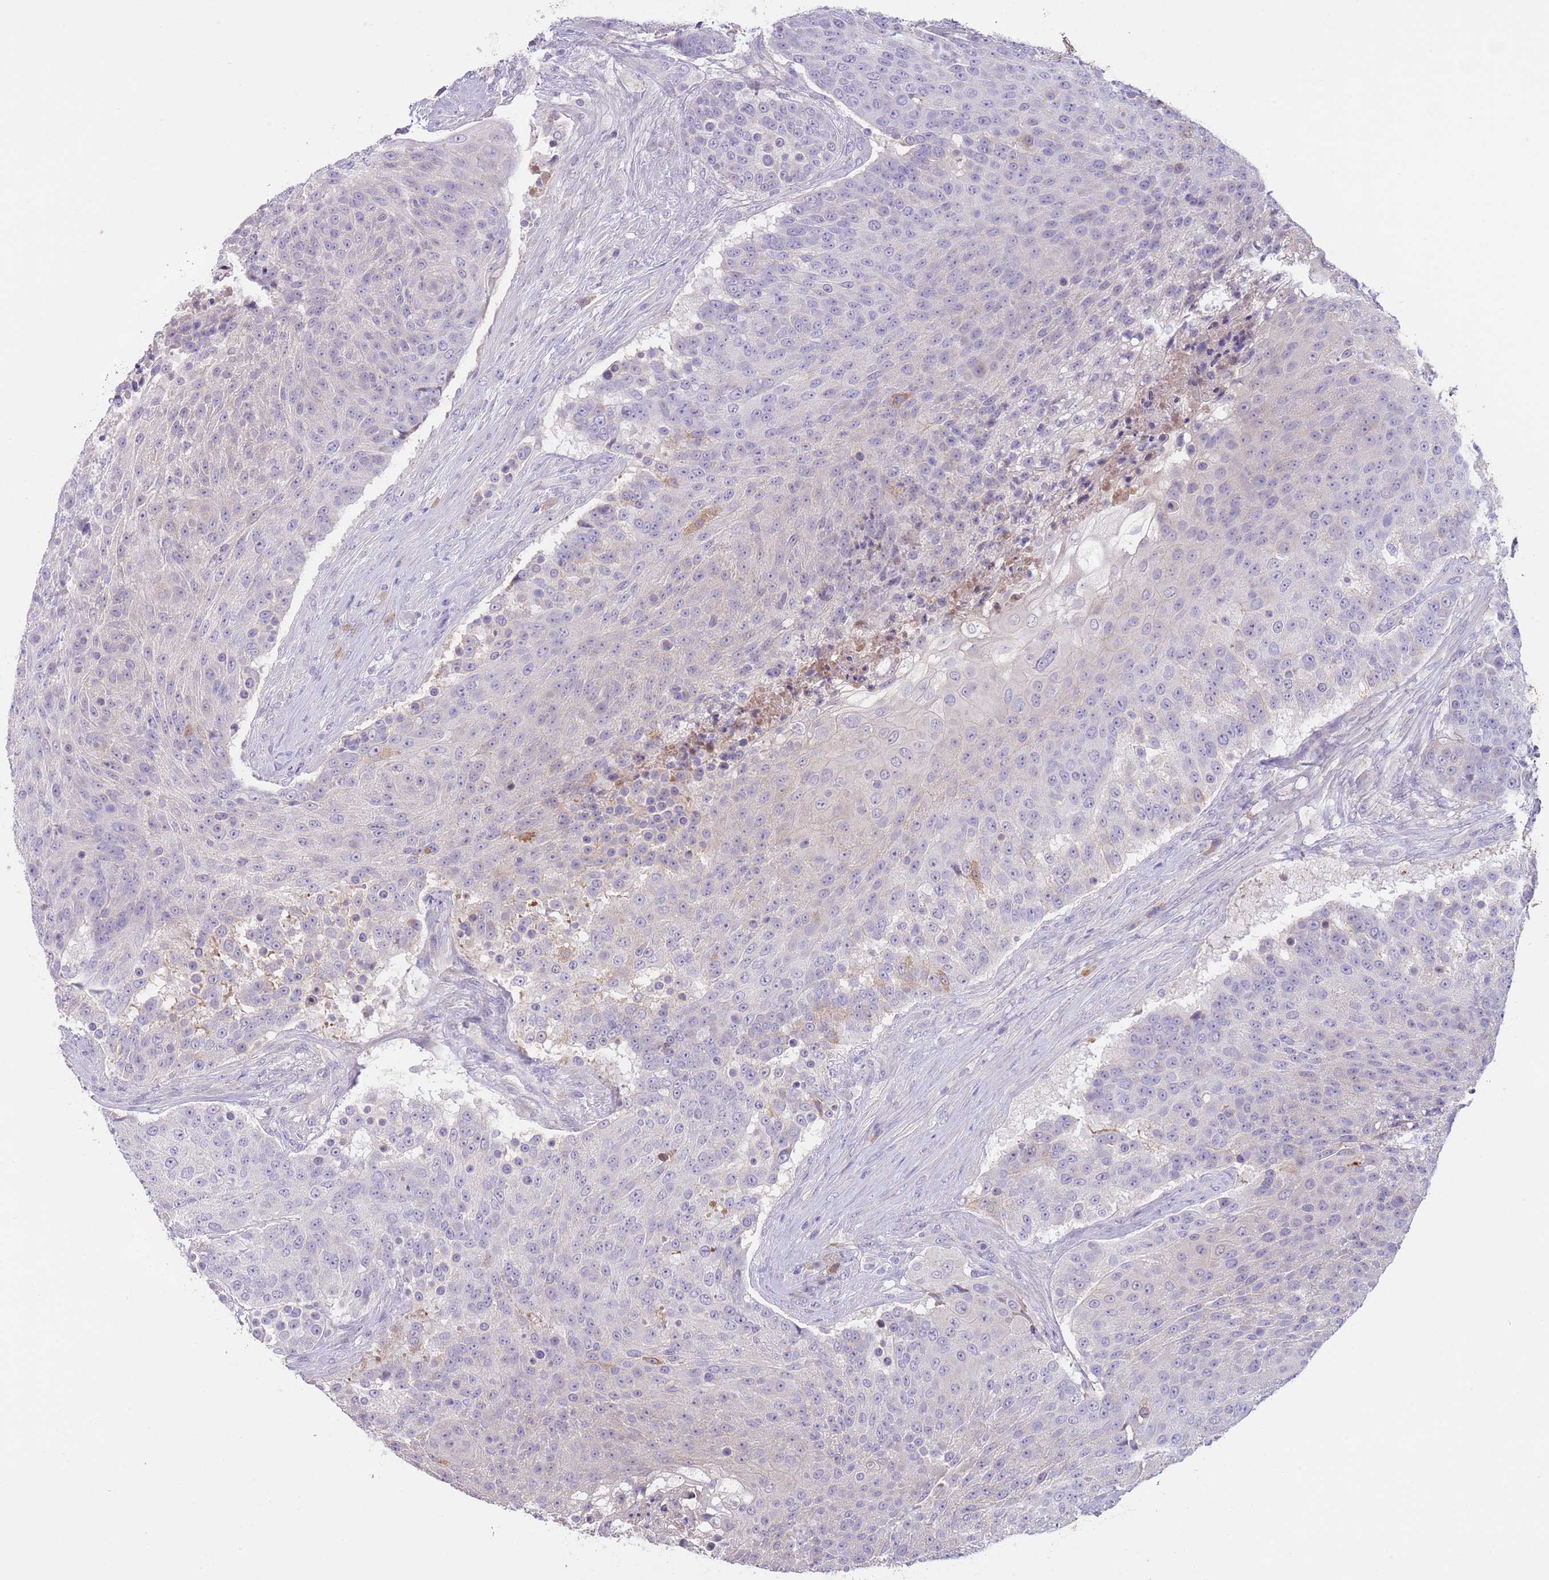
{"staining": {"intensity": "negative", "quantity": "none", "location": "none"}, "tissue": "urothelial cancer", "cell_type": "Tumor cells", "image_type": "cancer", "snomed": [{"axis": "morphology", "description": "Urothelial carcinoma, High grade"}, {"axis": "topography", "description": "Urinary bladder"}], "caption": "An IHC histopathology image of urothelial carcinoma (high-grade) is shown. There is no staining in tumor cells of urothelial carcinoma (high-grade).", "gene": "IGFL4", "patient": {"sex": "female", "age": 63}}